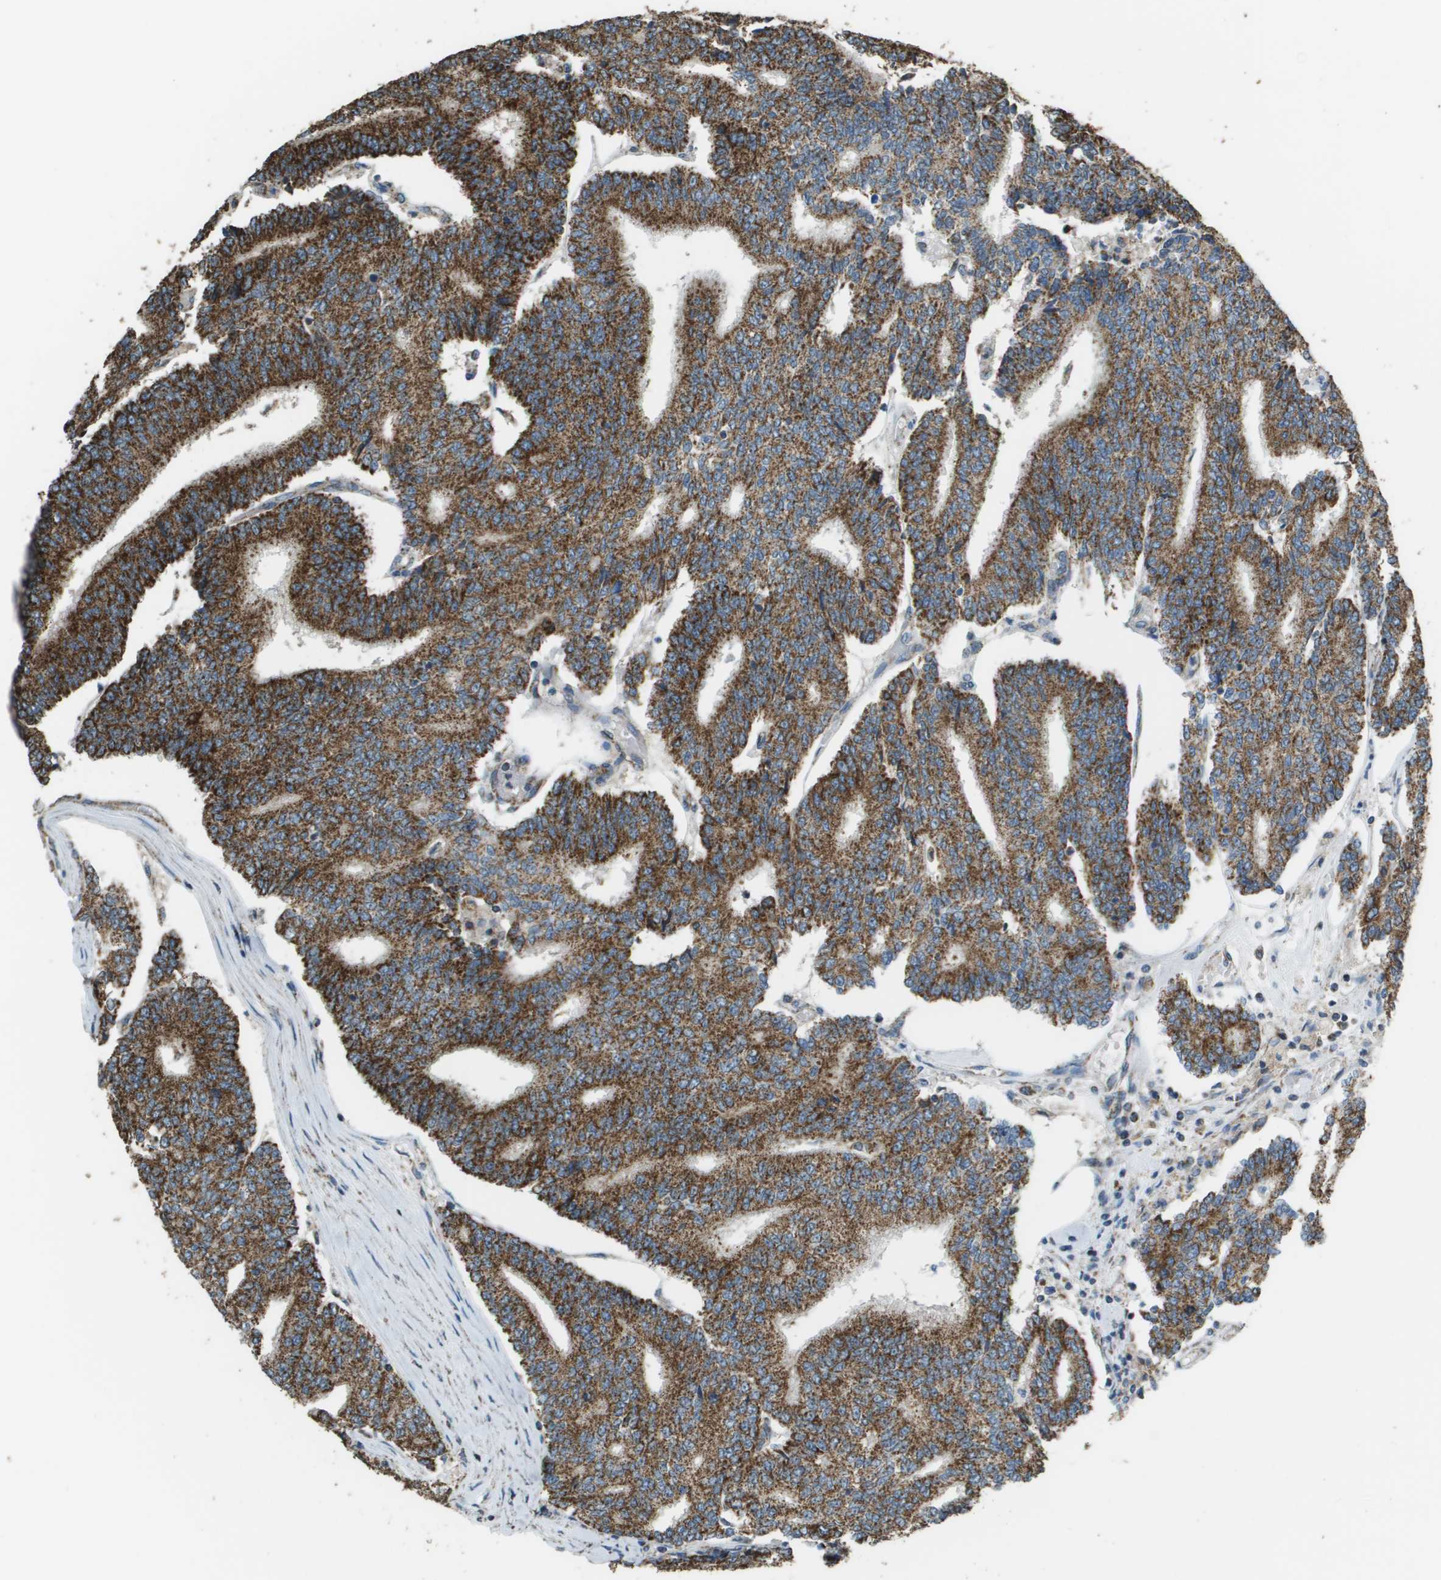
{"staining": {"intensity": "strong", "quantity": ">75%", "location": "cytoplasmic/membranous"}, "tissue": "prostate cancer", "cell_type": "Tumor cells", "image_type": "cancer", "snomed": [{"axis": "morphology", "description": "Normal tissue, NOS"}, {"axis": "morphology", "description": "Adenocarcinoma, High grade"}, {"axis": "topography", "description": "Prostate"}, {"axis": "topography", "description": "Seminal veicle"}], "caption": "Strong cytoplasmic/membranous expression is seen in about >75% of tumor cells in prostate cancer (adenocarcinoma (high-grade)). The protein of interest is shown in brown color, while the nuclei are stained blue.", "gene": "FH", "patient": {"sex": "male", "age": 55}}